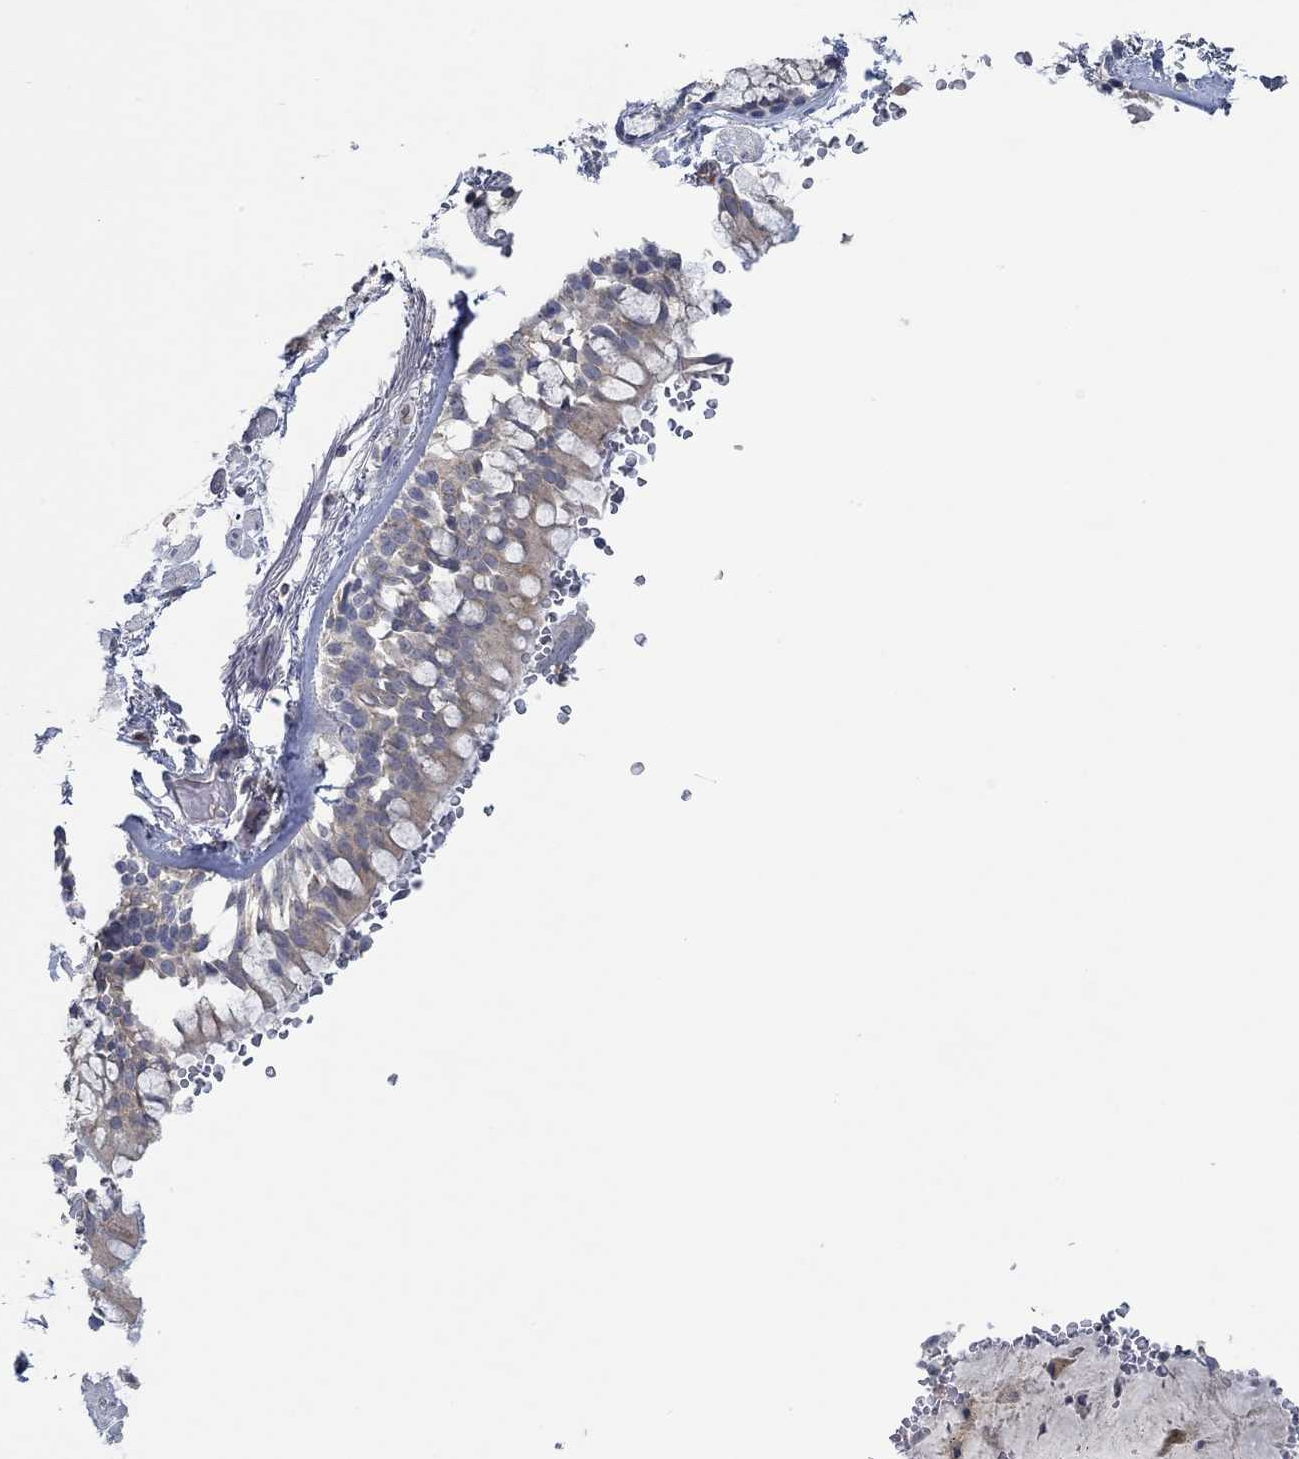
{"staining": {"intensity": "negative", "quantity": "none", "location": "none"}, "tissue": "bronchus", "cell_type": "Respiratory epithelial cells", "image_type": "normal", "snomed": [{"axis": "morphology", "description": "Normal tissue, NOS"}, {"axis": "topography", "description": "Bronchus"}, {"axis": "topography", "description": "Lung"}], "caption": "Immunohistochemistry of unremarkable bronchus demonstrates no staining in respiratory epithelial cells.", "gene": "MTHFR", "patient": {"sex": "female", "age": 57}}